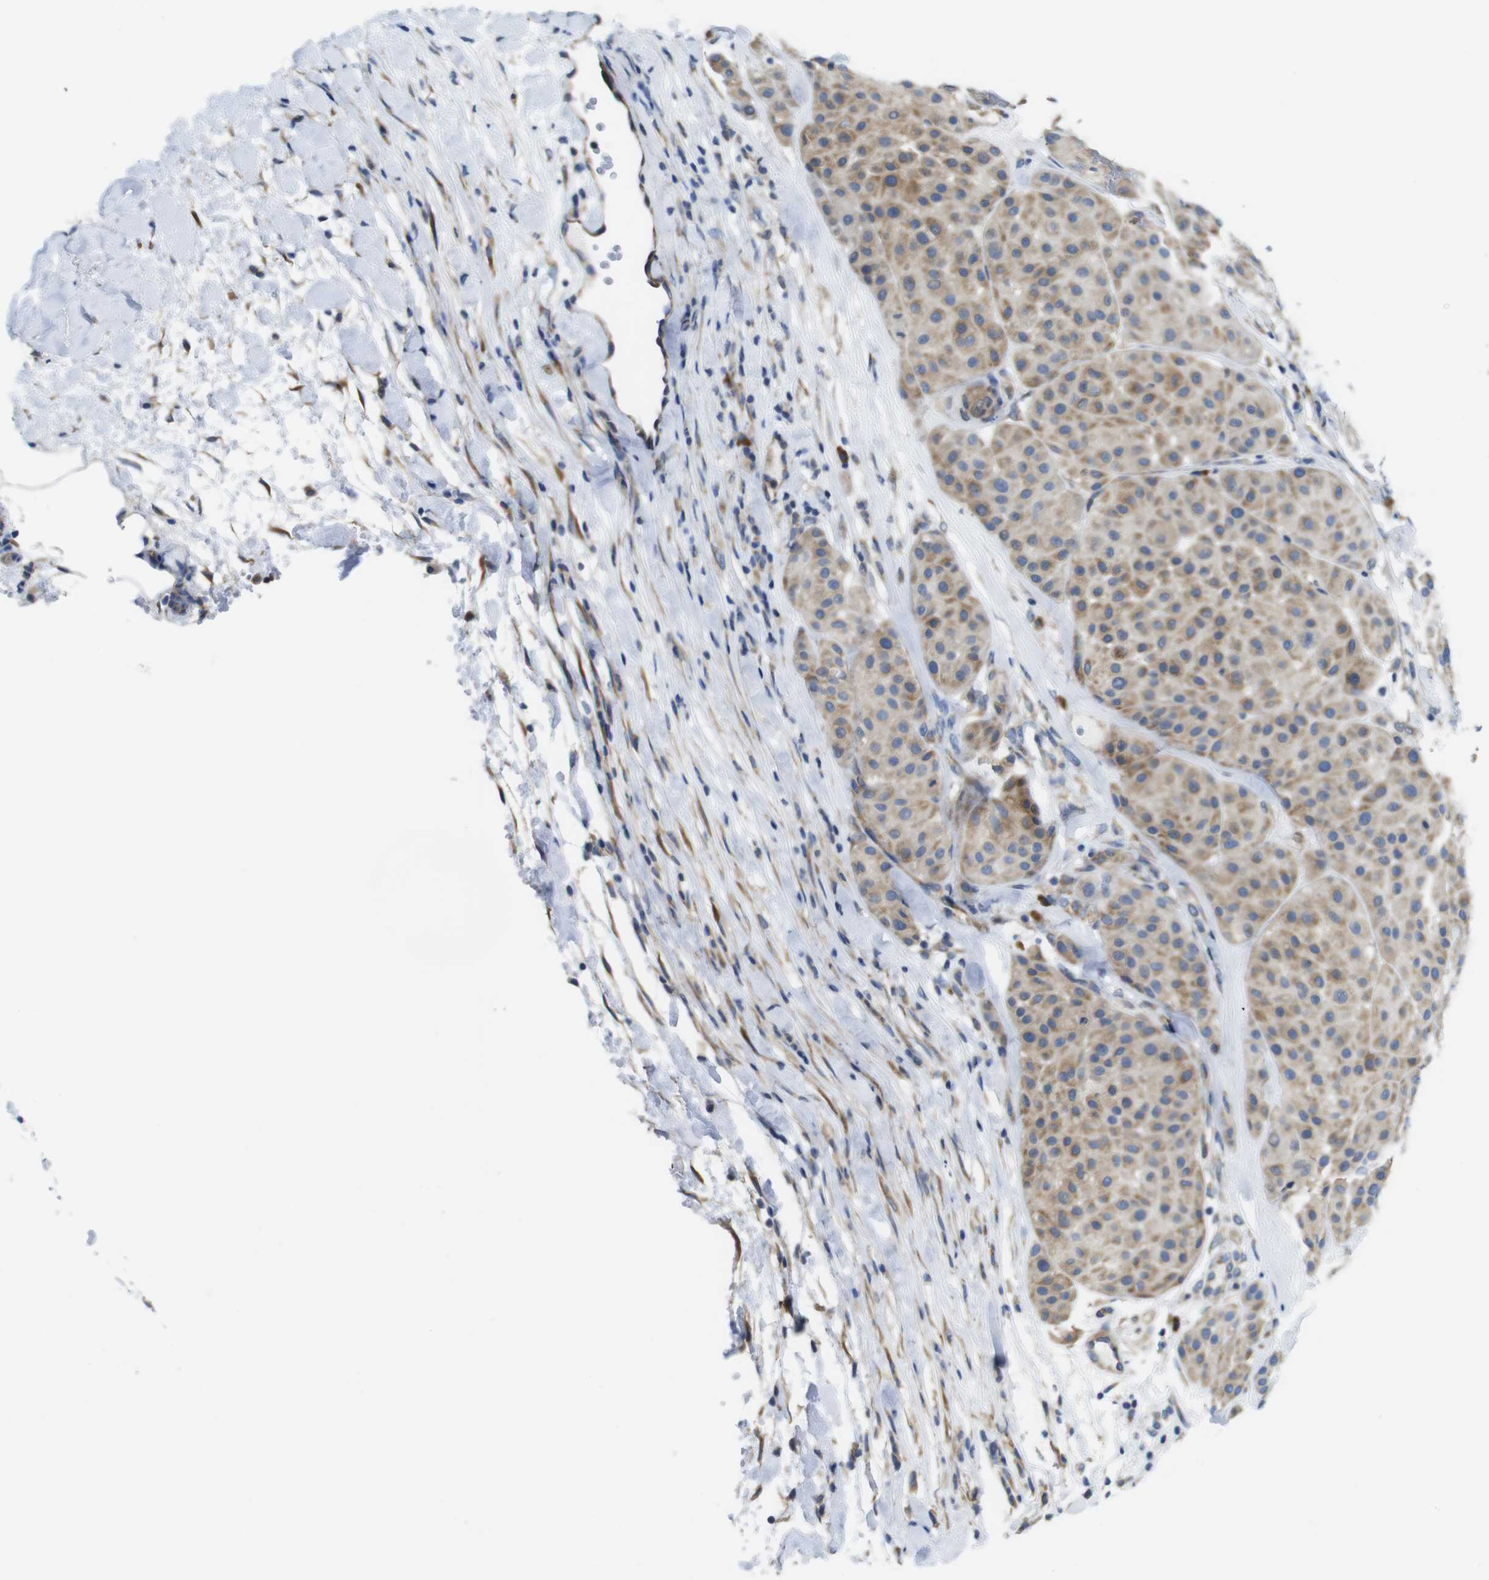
{"staining": {"intensity": "moderate", "quantity": ">75%", "location": "cytoplasmic/membranous"}, "tissue": "melanoma", "cell_type": "Tumor cells", "image_type": "cancer", "snomed": [{"axis": "morphology", "description": "Normal tissue, NOS"}, {"axis": "morphology", "description": "Malignant melanoma, Metastatic site"}, {"axis": "topography", "description": "Skin"}], "caption": "A histopathology image showing moderate cytoplasmic/membranous staining in approximately >75% of tumor cells in melanoma, as visualized by brown immunohistochemical staining.", "gene": "DDRGK1", "patient": {"sex": "male", "age": 41}}